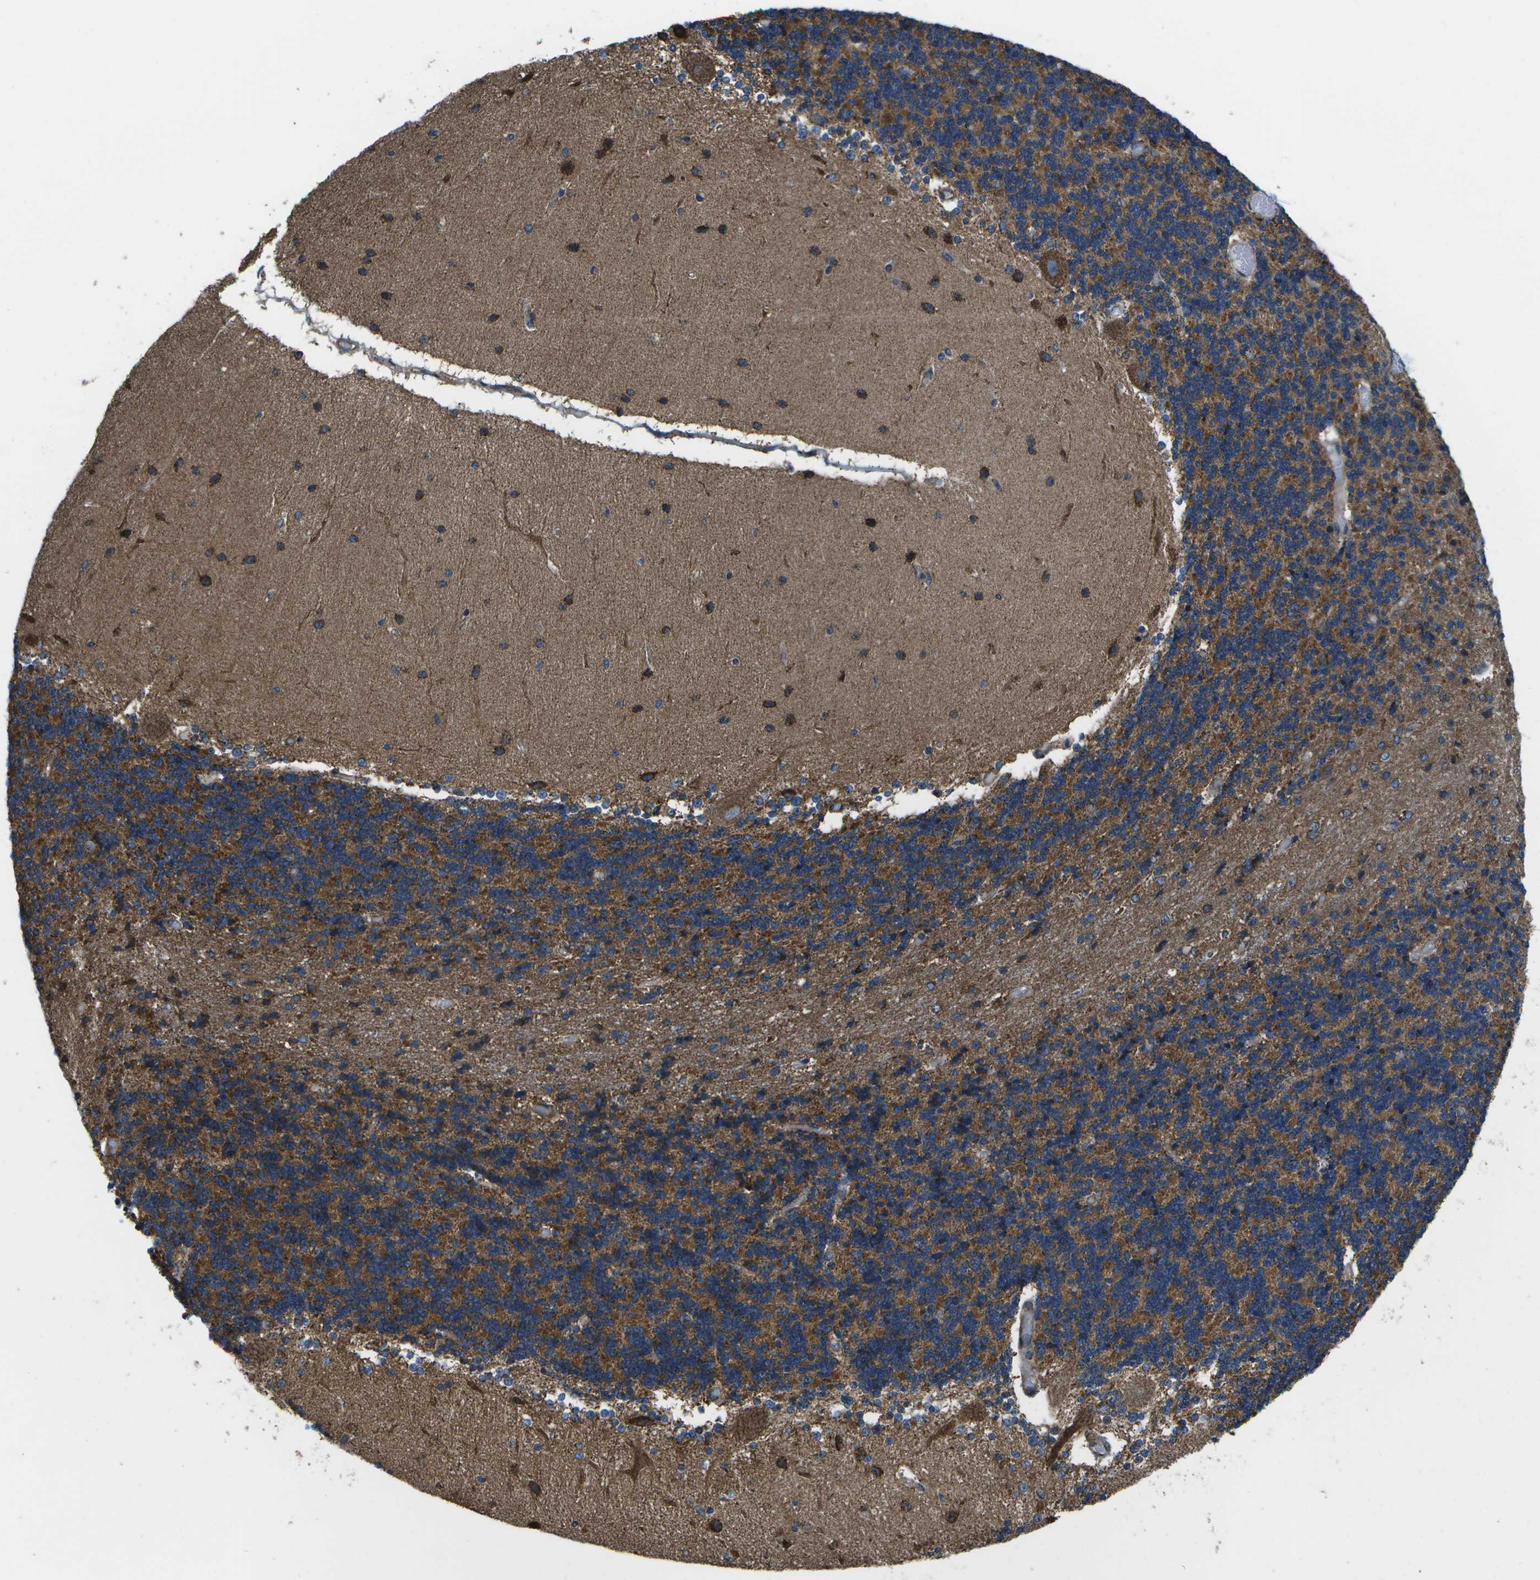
{"staining": {"intensity": "moderate", "quantity": ">75%", "location": "cytoplasmic/membranous"}, "tissue": "cerebellum", "cell_type": "Cells in granular layer", "image_type": "normal", "snomed": [{"axis": "morphology", "description": "Normal tissue, NOS"}, {"axis": "topography", "description": "Cerebellum"}], "caption": "Immunohistochemical staining of benign human cerebellum shows >75% levels of moderate cytoplasmic/membranous protein positivity in approximately >75% of cells in granular layer.", "gene": "MVK", "patient": {"sex": "female", "age": 54}}